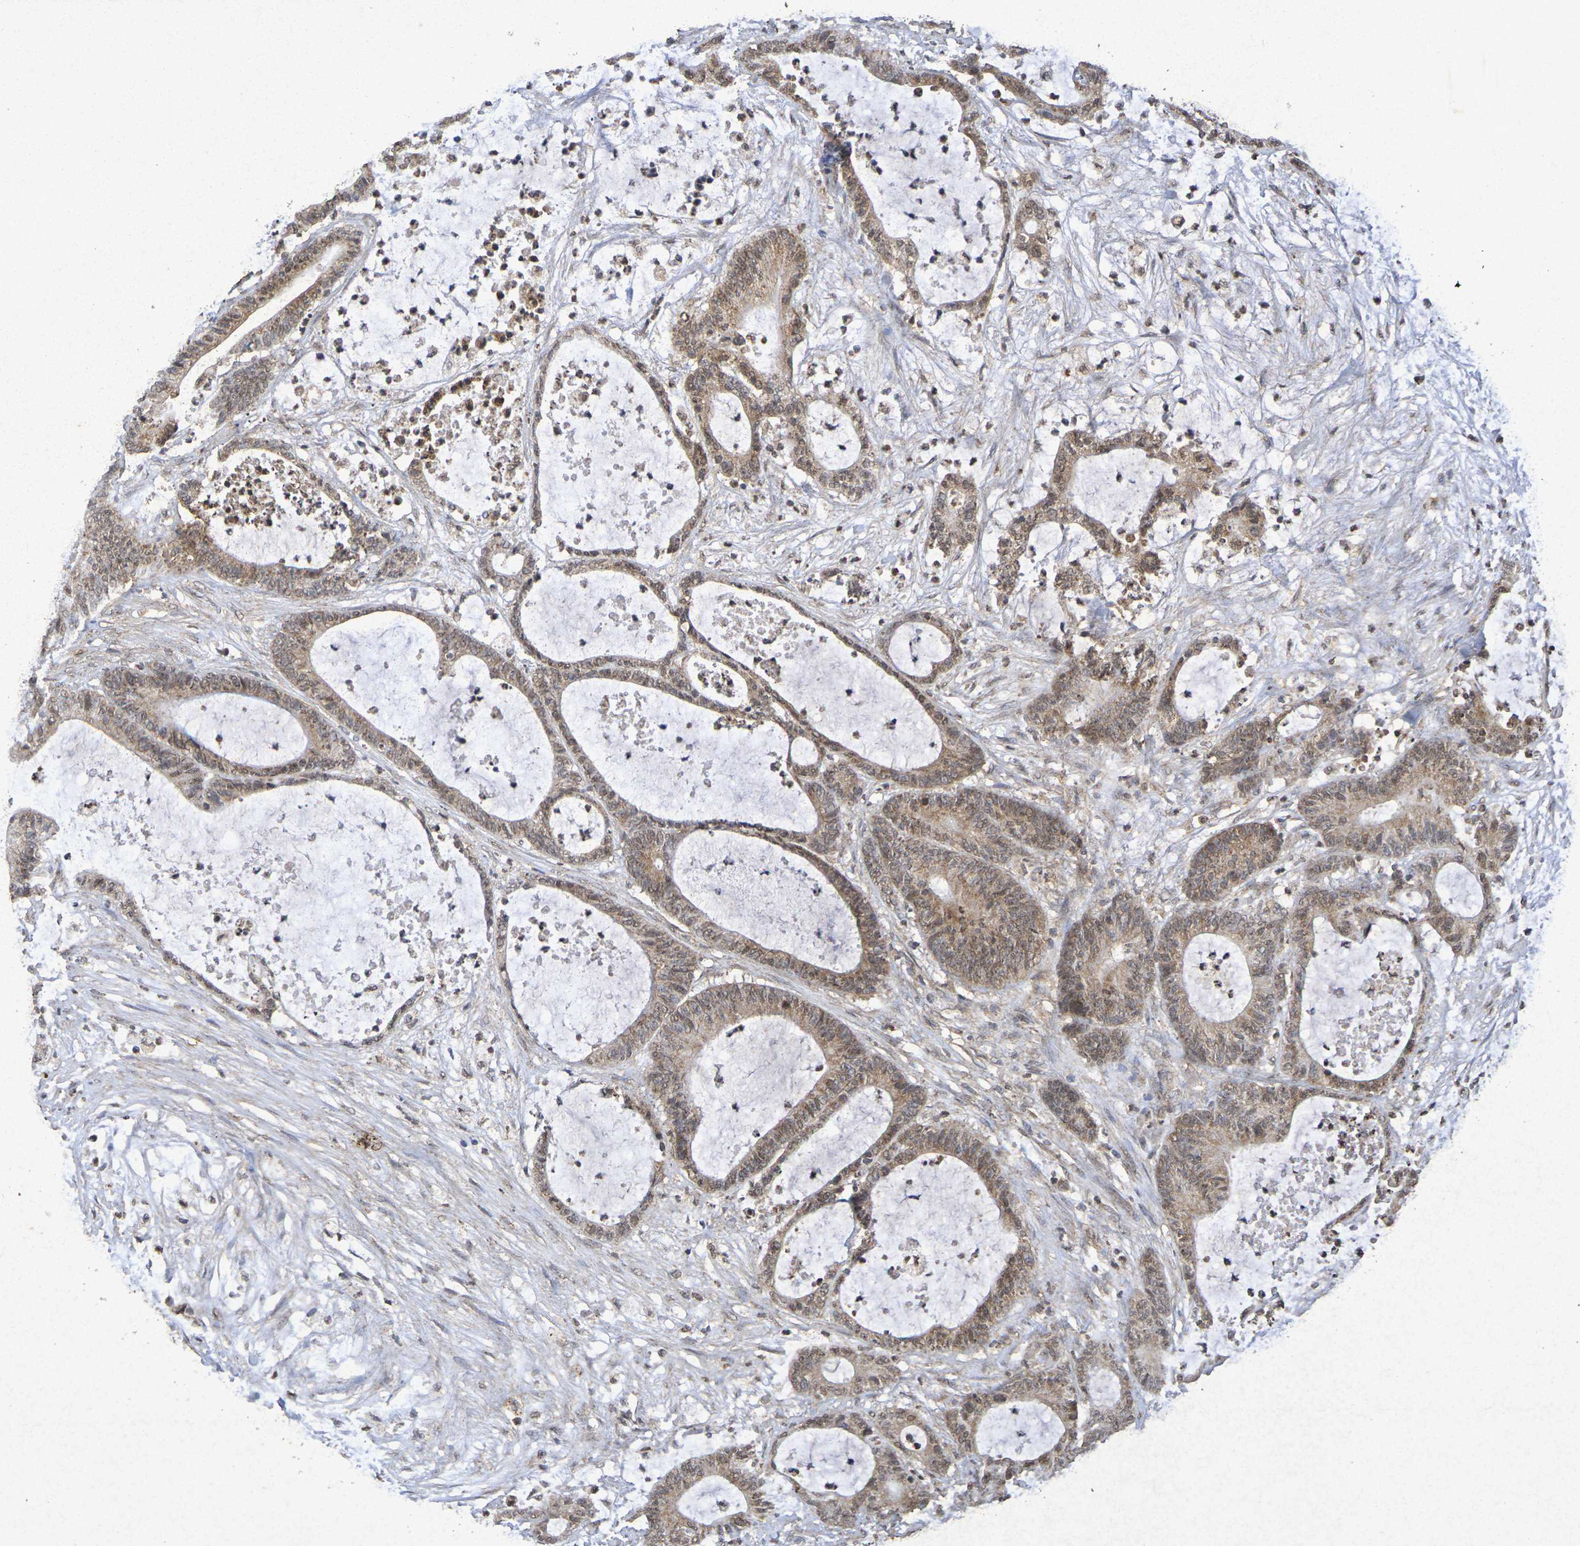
{"staining": {"intensity": "moderate", "quantity": ">75%", "location": "cytoplasmic/membranous"}, "tissue": "colorectal cancer", "cell_type": "Tumor cells", "image_type": "cancer", "snomed": [{"axis": "morphology", "description": "Adenocarcinoma, NOS"}, {"axis": "topography", "description": "Colon"}], "caption": "This is an image of IHC staining of colorectal adenocarcinoma, which shows moderate staining in the cytoplasmic/membranous of tumor cells.", "gene": "GUCY1A2", "patient": {"sex": "female", "age": 84}}